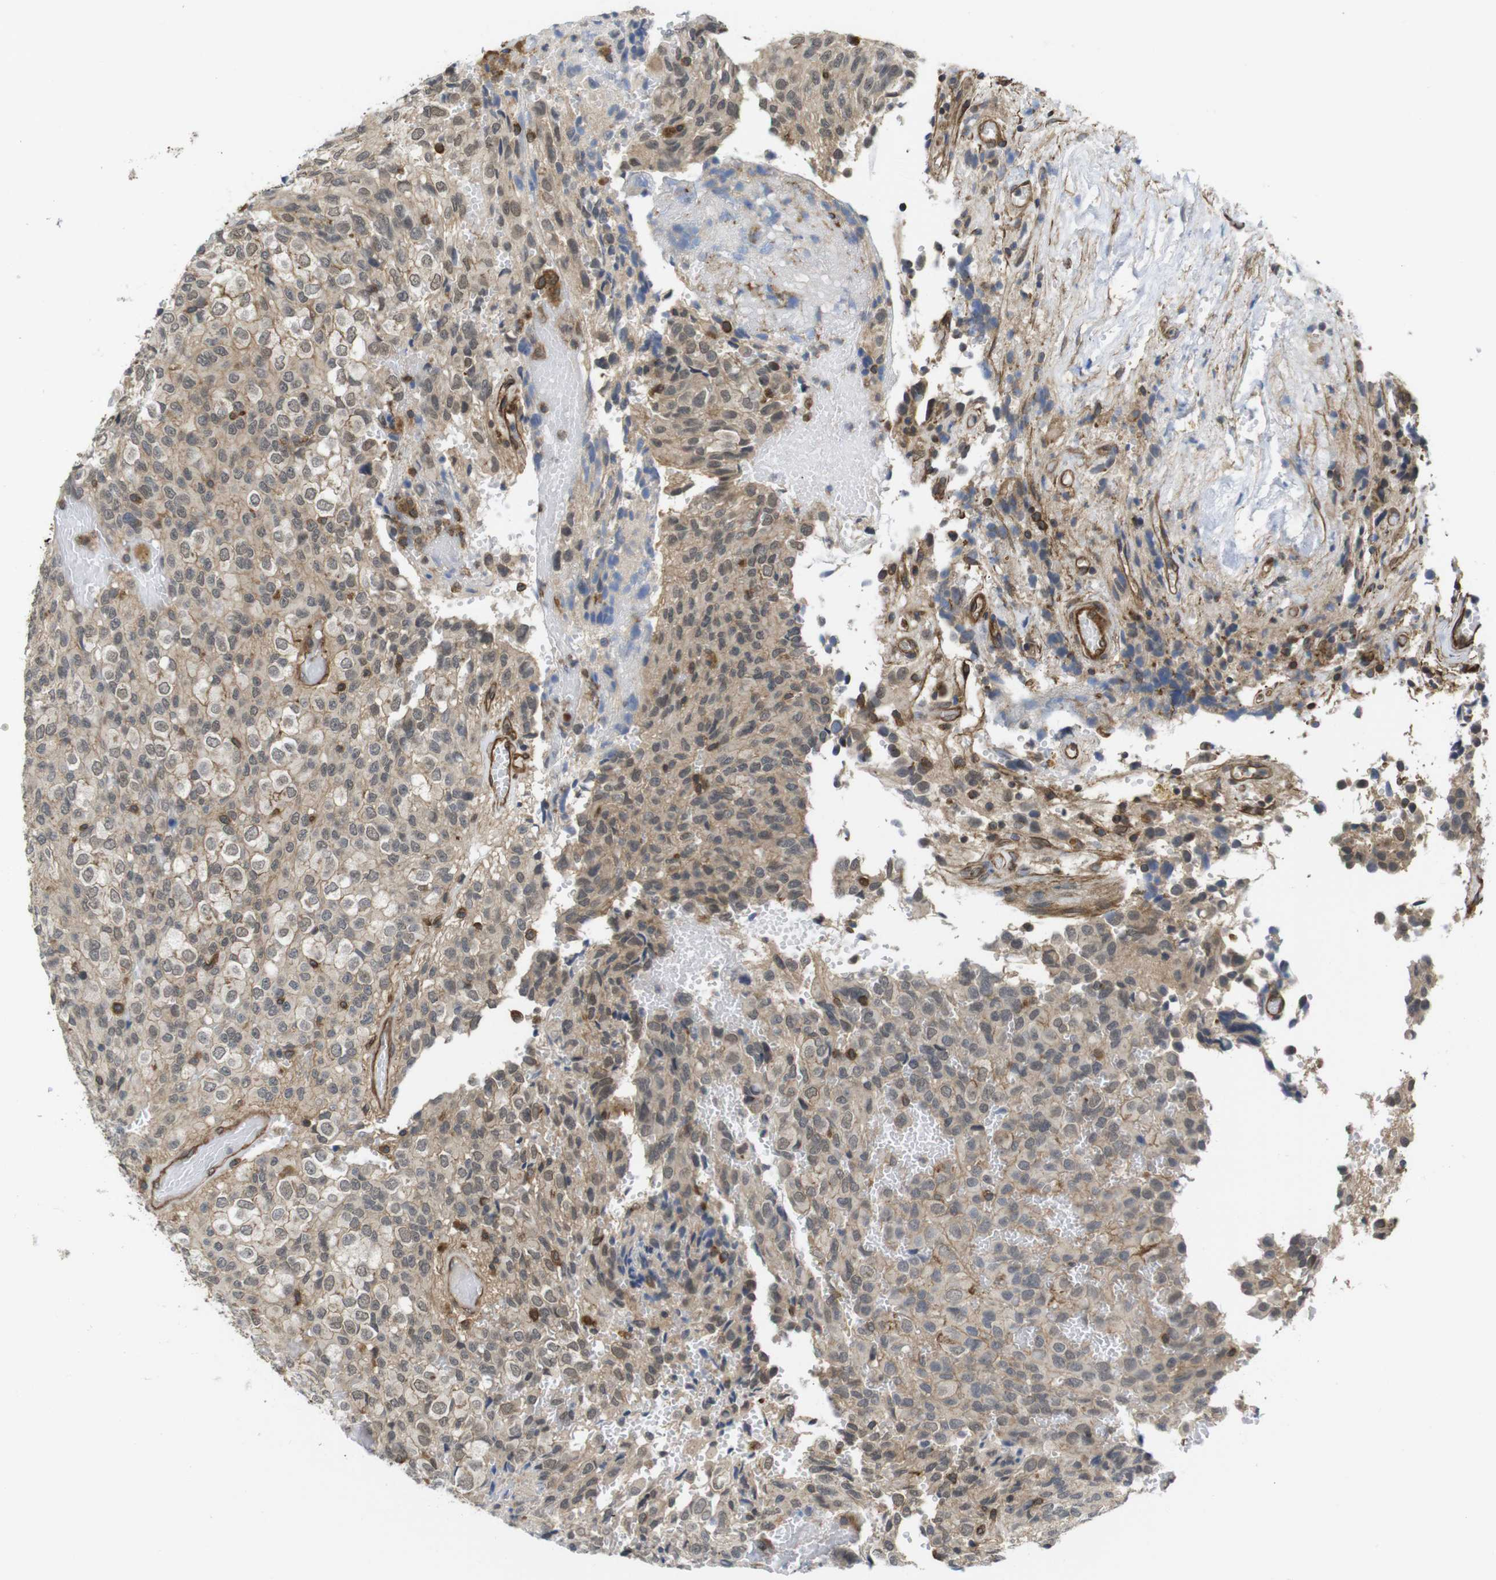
{"staining": {"intensity": "weak", "quantity": ">75%", "location": "cytoplasmic/membranous,nuclear"}, "tissue": "glioma", "cell_type": "Tumor cells", "image_type": "cancer", "snomed": [{"axis": "morphology", "description": "Glioma, malignant, High grade"}, {"axis": "topography", "description": "Brain"}], "caption": "A low amount of weak cytoplasmic/membranous and nuclear expression is seen in about >75% of tumor cells in glioma tissue.", "gene": "ZDHHC5", "patient": {"sex": "male", "age": 32}}